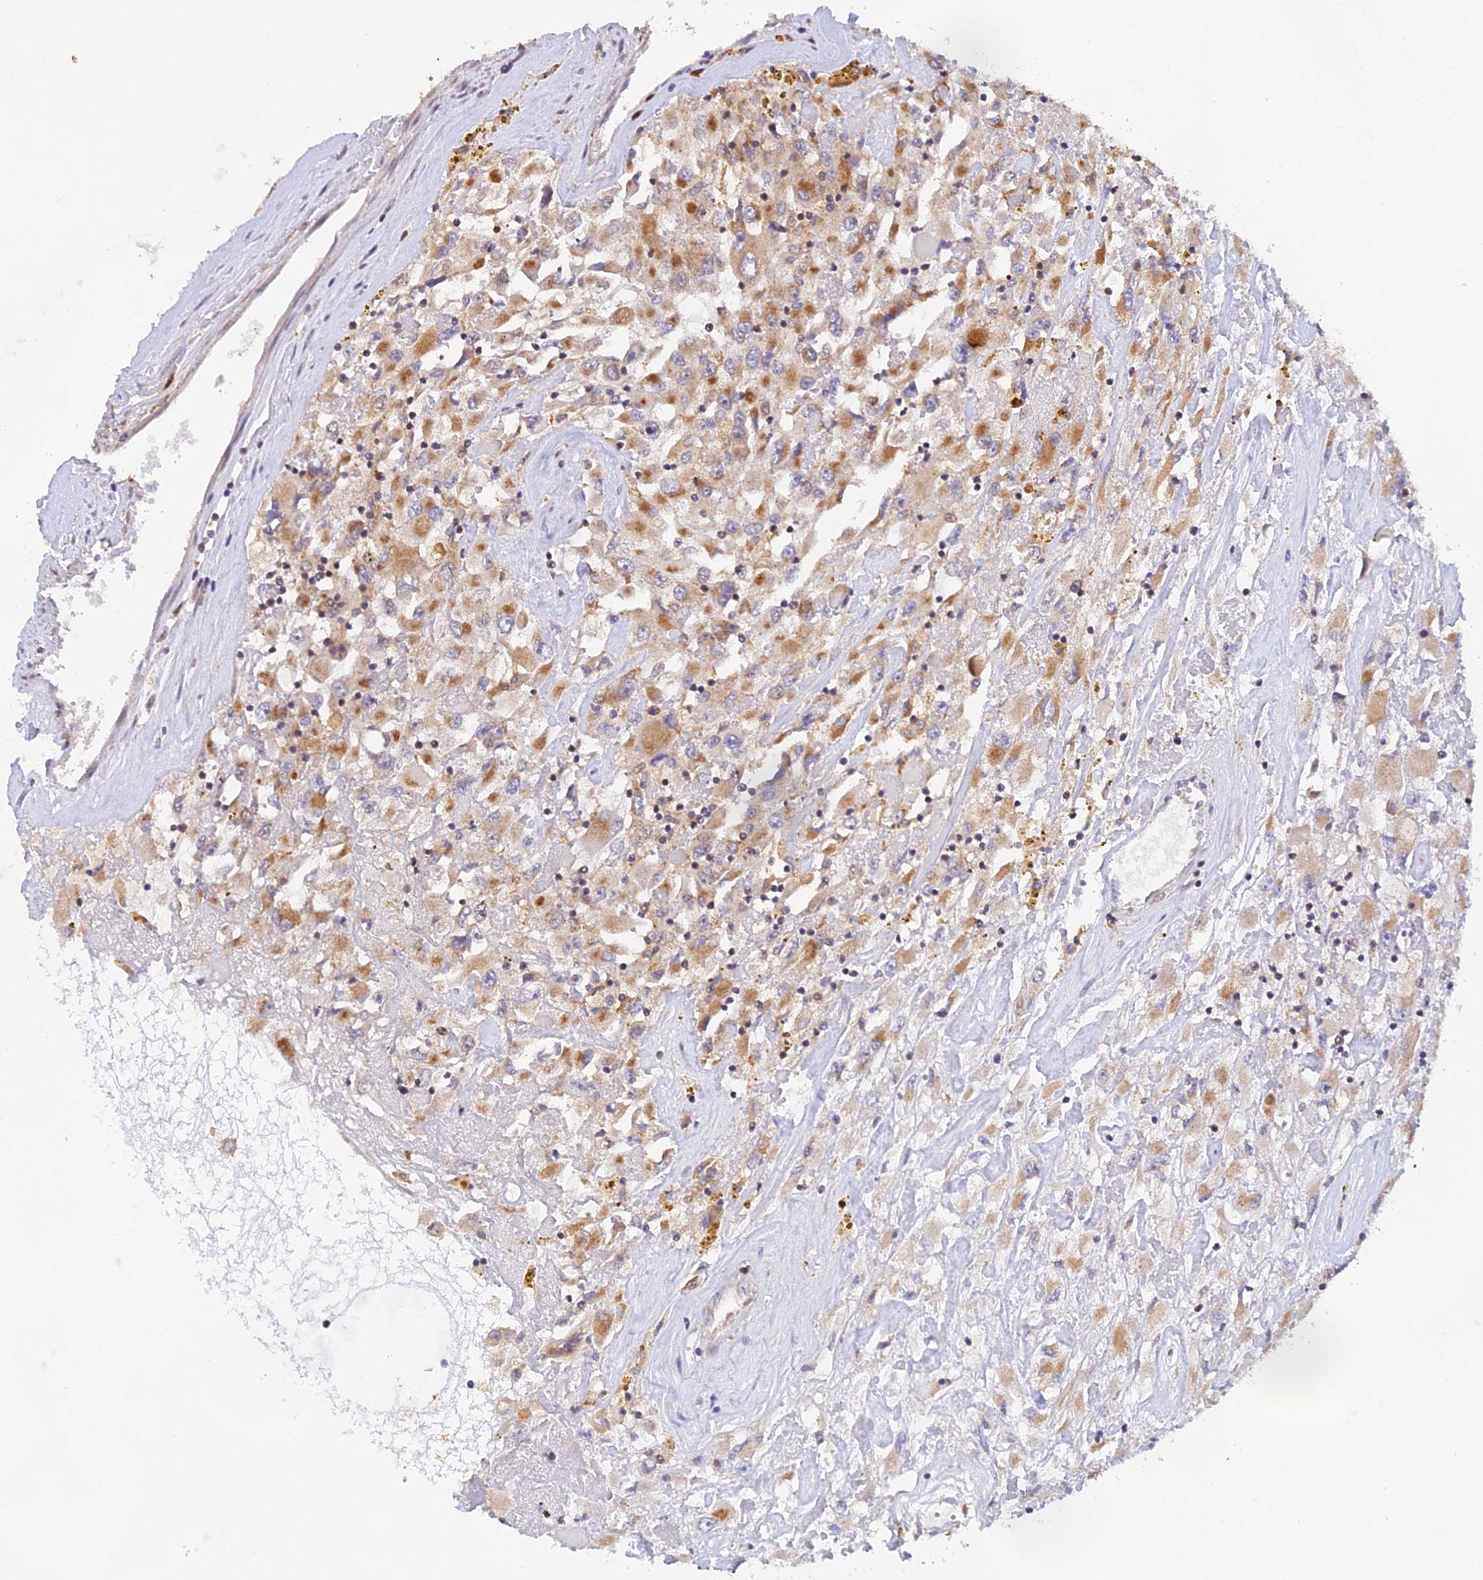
{"staining": {"intensity": "moderate", "quantity": "25%-75%", "location": "cytoplasmic/membranous"}, "tissue": "renal cancer", "cell_type": "Tumor cells", "image_type": "cancer", "snomed": [{"axis": "morphology", "description": "Adenocarcinoma, NOS"}, {"axis": "topography", "description": "Kidney"}], "caption": "A photomicrograph of renal cancer stained for a protein reveals moderate cytoplasmic/membranous brown staining in tumor cells.", "gene": "PEX16", "patient": {"sex": "female", "age": 52}}